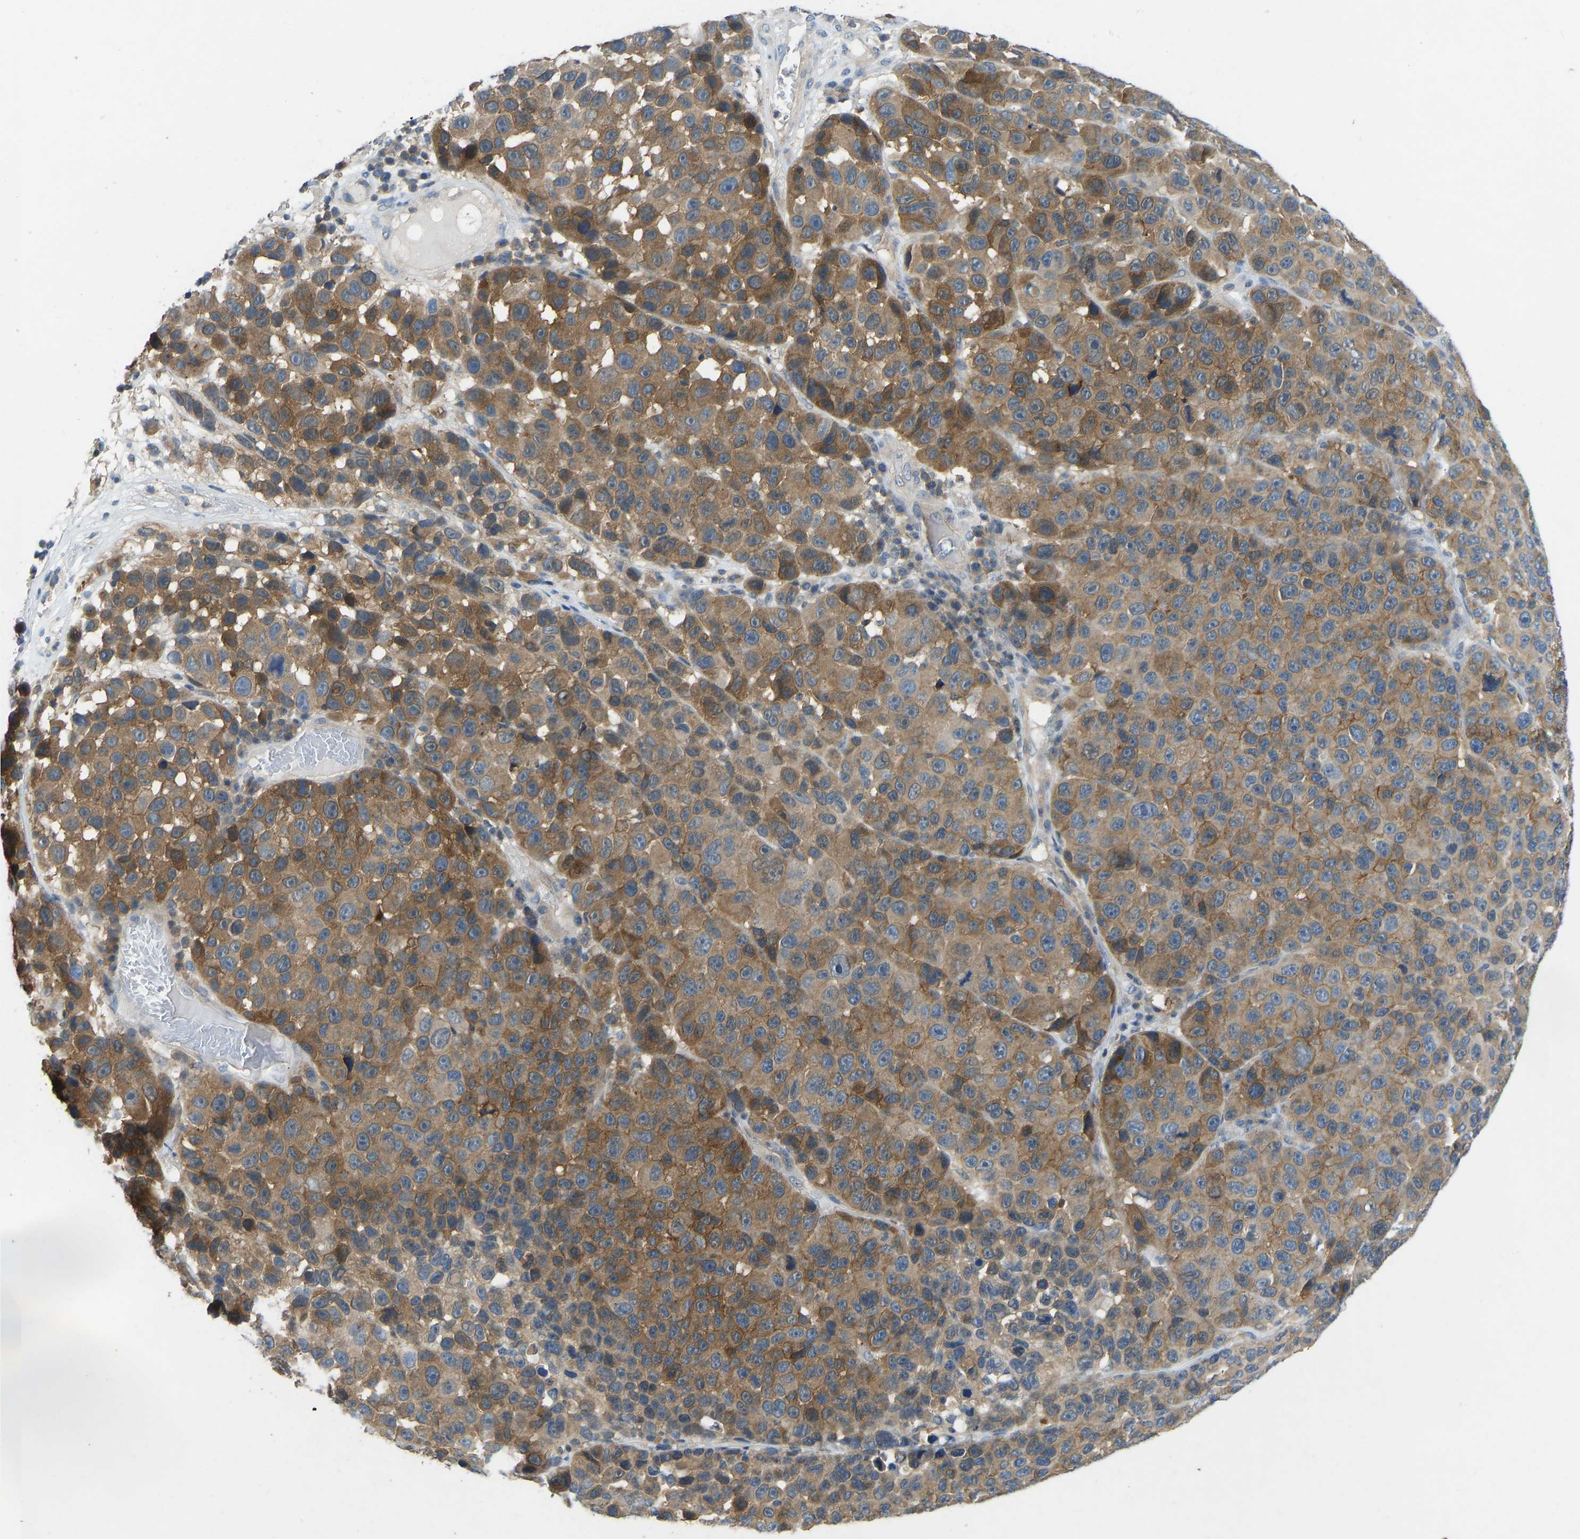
{"staining": {"intensity": "moderate", "quantity": ">75%", "location": "cytoplasmic/membranous"}, "tissue": "melanoma", "cell_type": "Tumor cells", "image_type": "cancer", "snomed": [{"axis": "morphology", "description": "Malignant melanoma, NOS"}, {"axis": "topography", "description": "Skin"}], "caption": "The immunohistochemical stain labels moderate cytoplasmic/membranous expression in tumor cells of malignant melanoma tissue.", "gene": "NDRG3", "patient": {"sex": "male", "age": 53}}